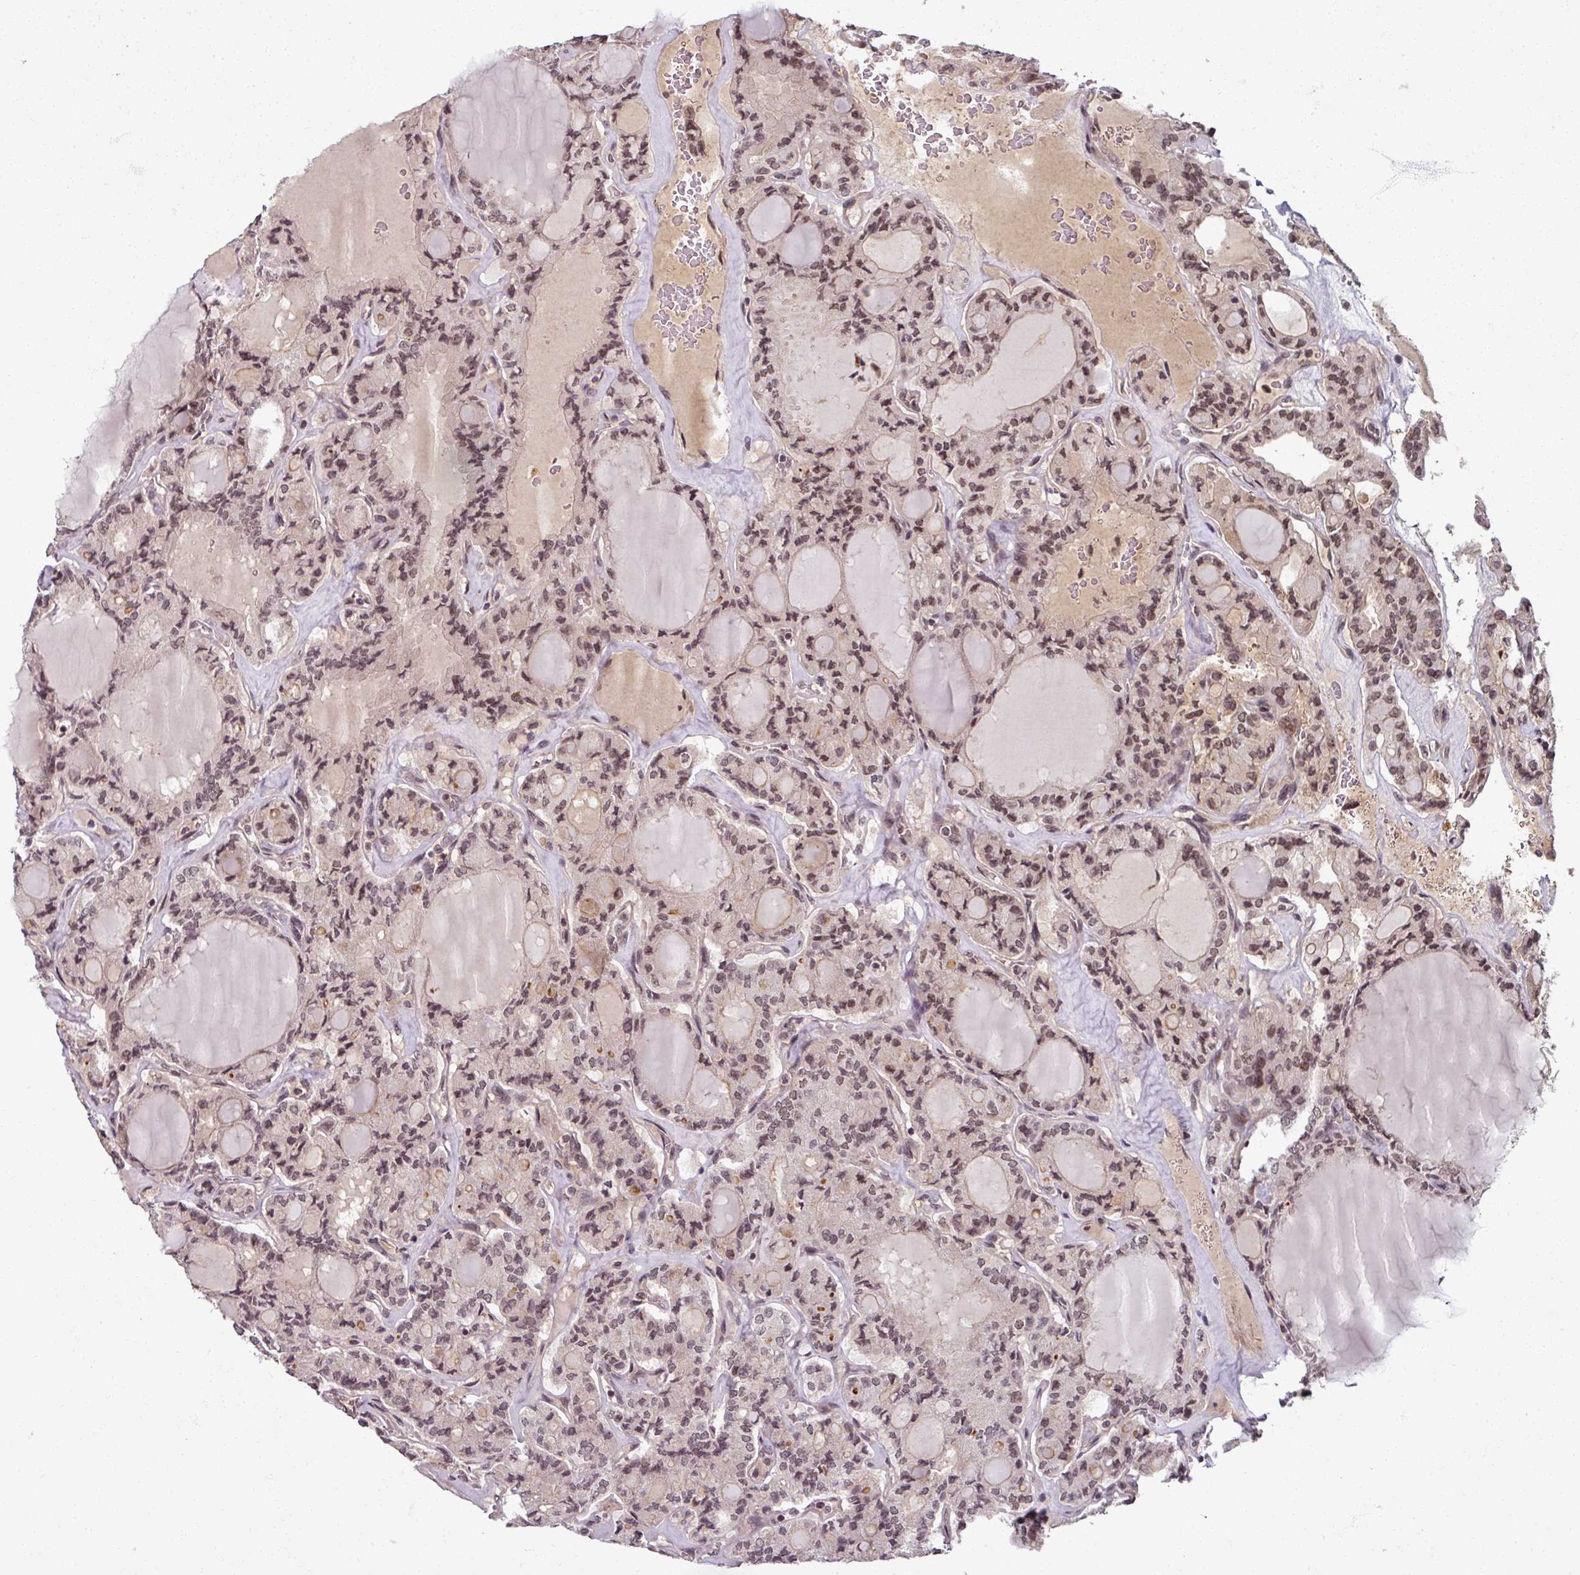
{"staining": {"intensity": "moderate", "quantity": ">75%", "location": "nuclear"}, "tissue": "thyroid cancer", "cell_type": "Tumor cells", "image_type": "cancer", "snomed": [{"axis": "morphology", "description": "Papillary adenocarcinoma, NOS"}, {"axis": "topography", "description": "Thyroid gland"}], "caption": "Immunohistochemistry (IHC) photomicrograph of human papillary adenocarcinoma (thyroid) stained for a protein (brown), which shows medium levels of moderate nuclear expression in approximately >75% of tumor cells.", "gene": "POLR2G", "patient": {"sex": "male", "age": 87}}